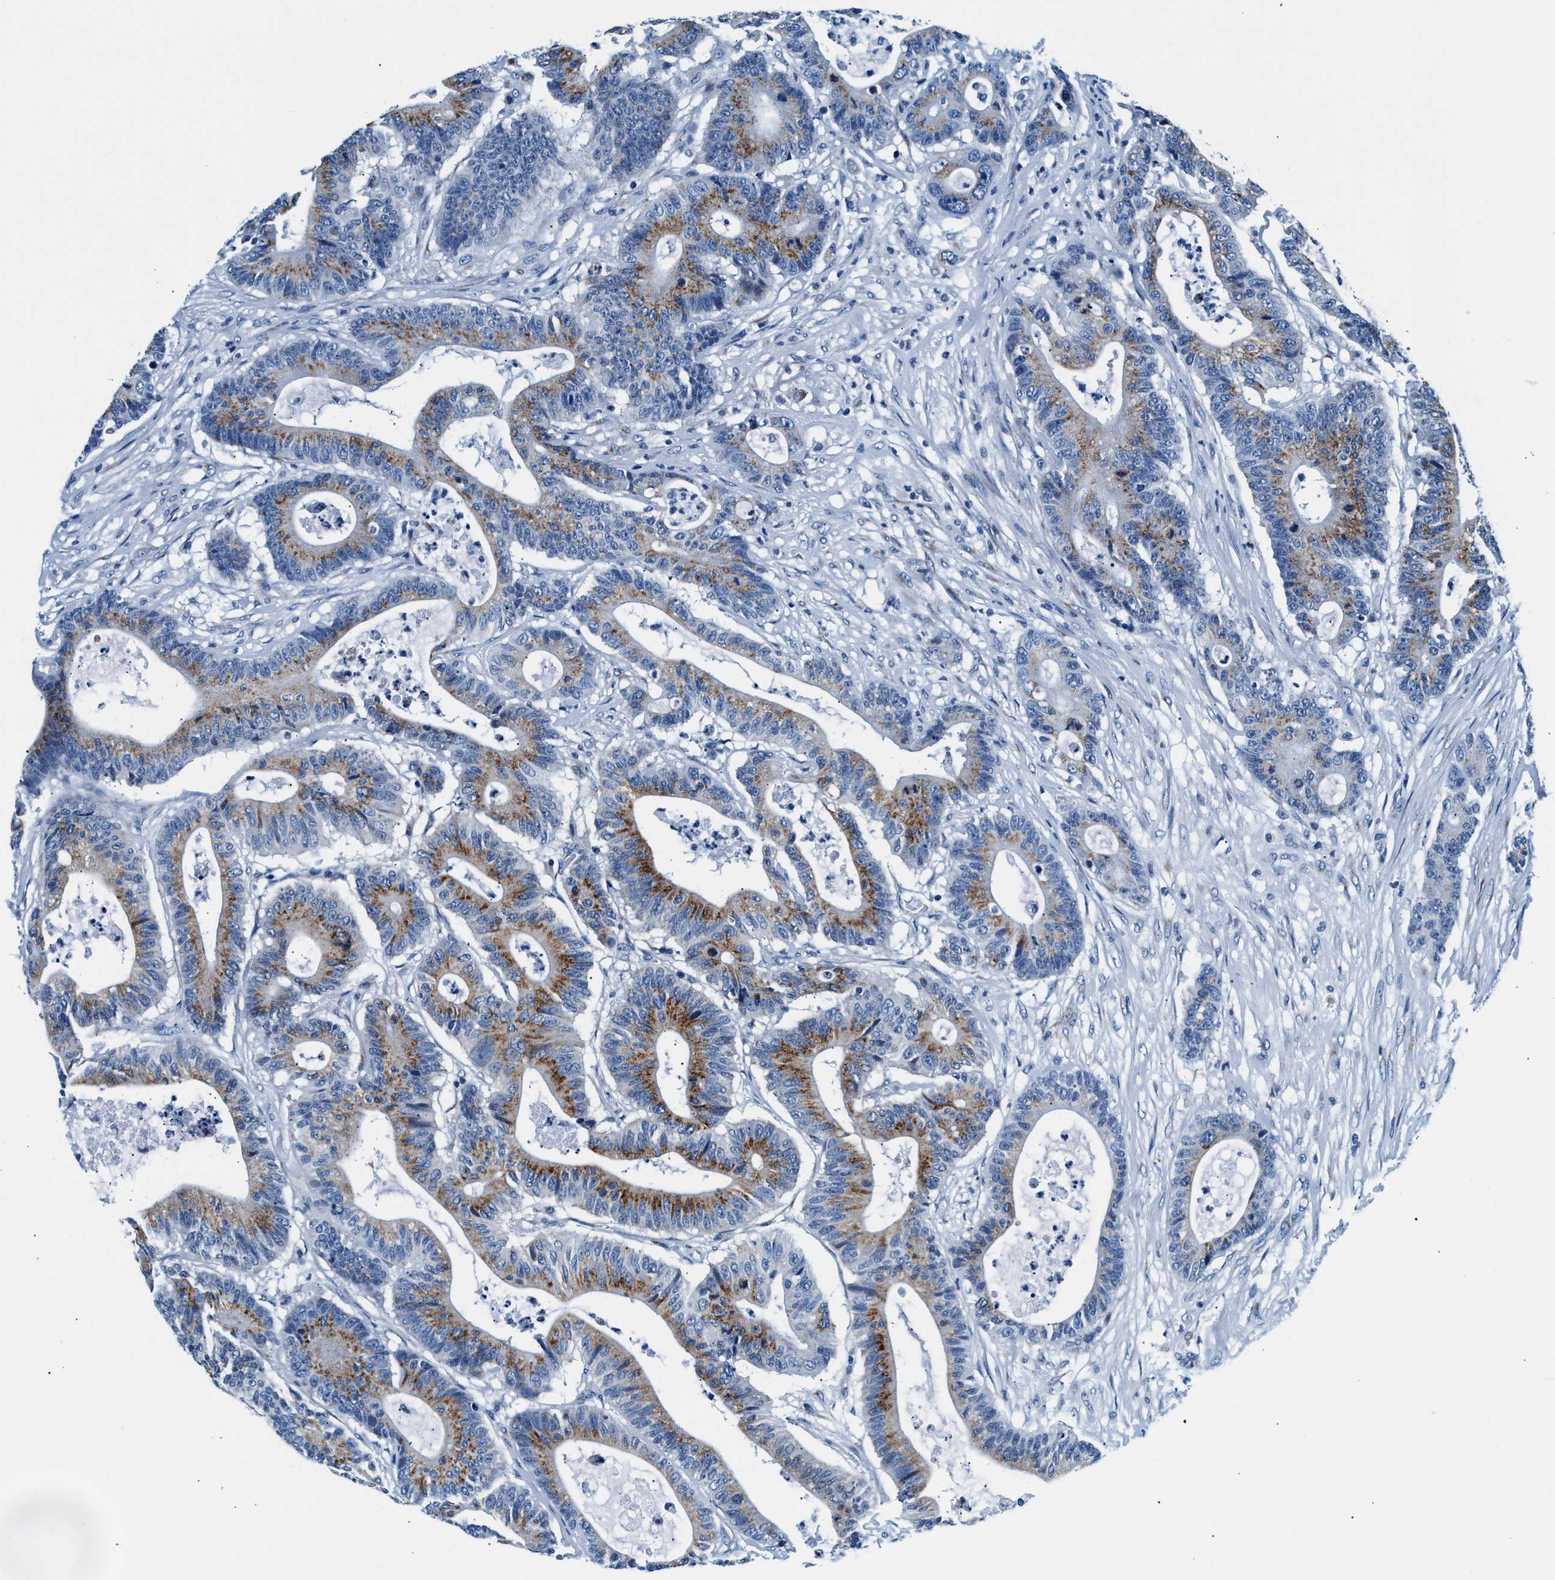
{"staining": {"intensity": "moderate", "quantity": "25%-75%", "location": "cytoplasmic/membranous"}, "tissue": "colorectal cancer", "cell_type": "Tumor cells", "image_type": "cancer", "snomed": [{"axis": "morphology", "description": "Adenocarcinoma, NOS"}, {"axis": "topography", "description": "Colon"}], "caption": "A brown stain highlights moderate cytoplasmic/membranous expression of a protein in colorectal adenocarcinoma tumor cells. (brown staining indicates protein expression, while blue staining denotes nuclei).", "gene": "VPS53", "patient": {"sex": "female", "age": 84}}